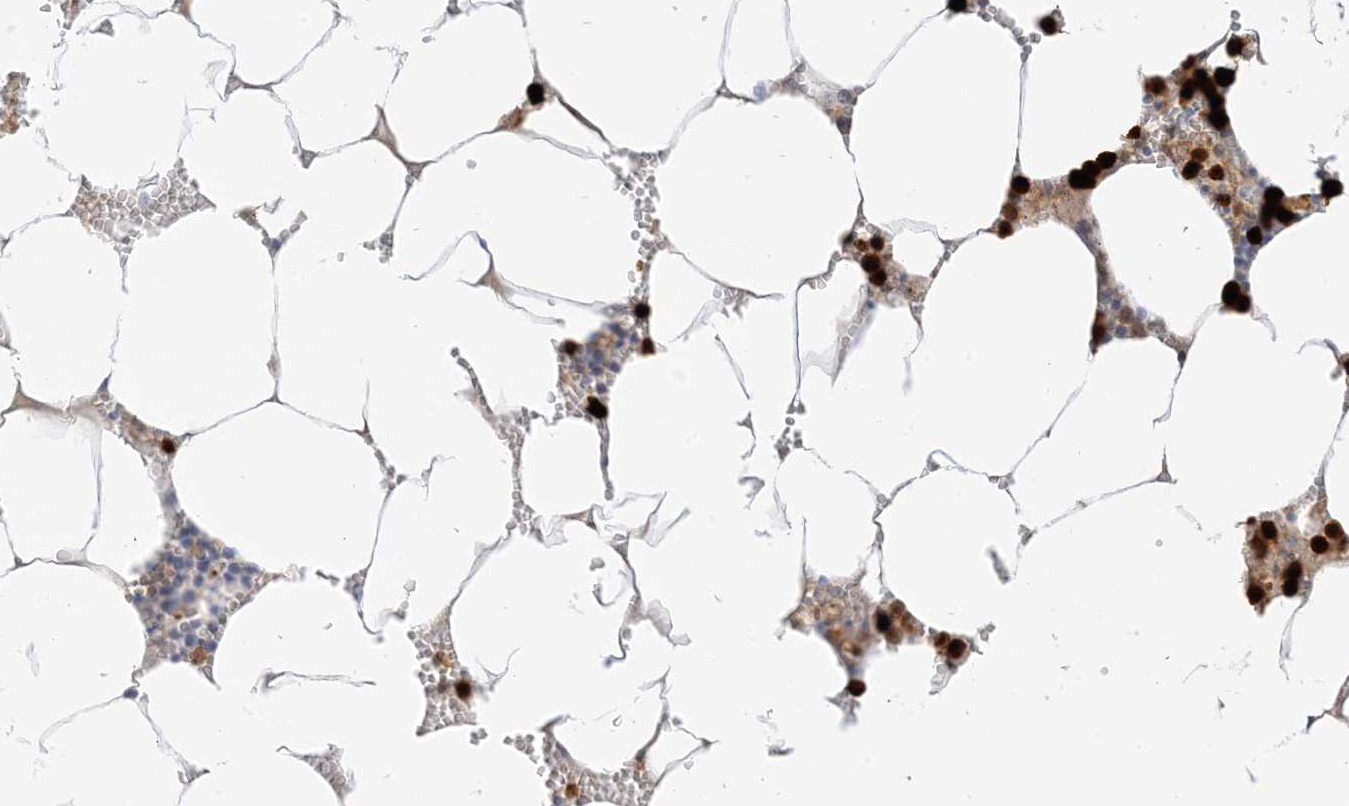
{"staining": {"intensity": "strong", "quantity": "25%-75%", "location": "nuclear"}, "tissue": "bone marrow", "cell_type": "Hematopoietic cells", "image_type": "normal", "snomed": [{"axis": "morphology", "description": "Normal tissue, NOS"}, {"axis": "topography", "description": "Bone marrow"}], "caption": "Protein expression analysis of benign human bone marrow reveals strong nuclear expression in approximately 25%-75% of hematopoietic cells.", "gene": "GCA", "patient": {"sex": "male", "age": 70}}